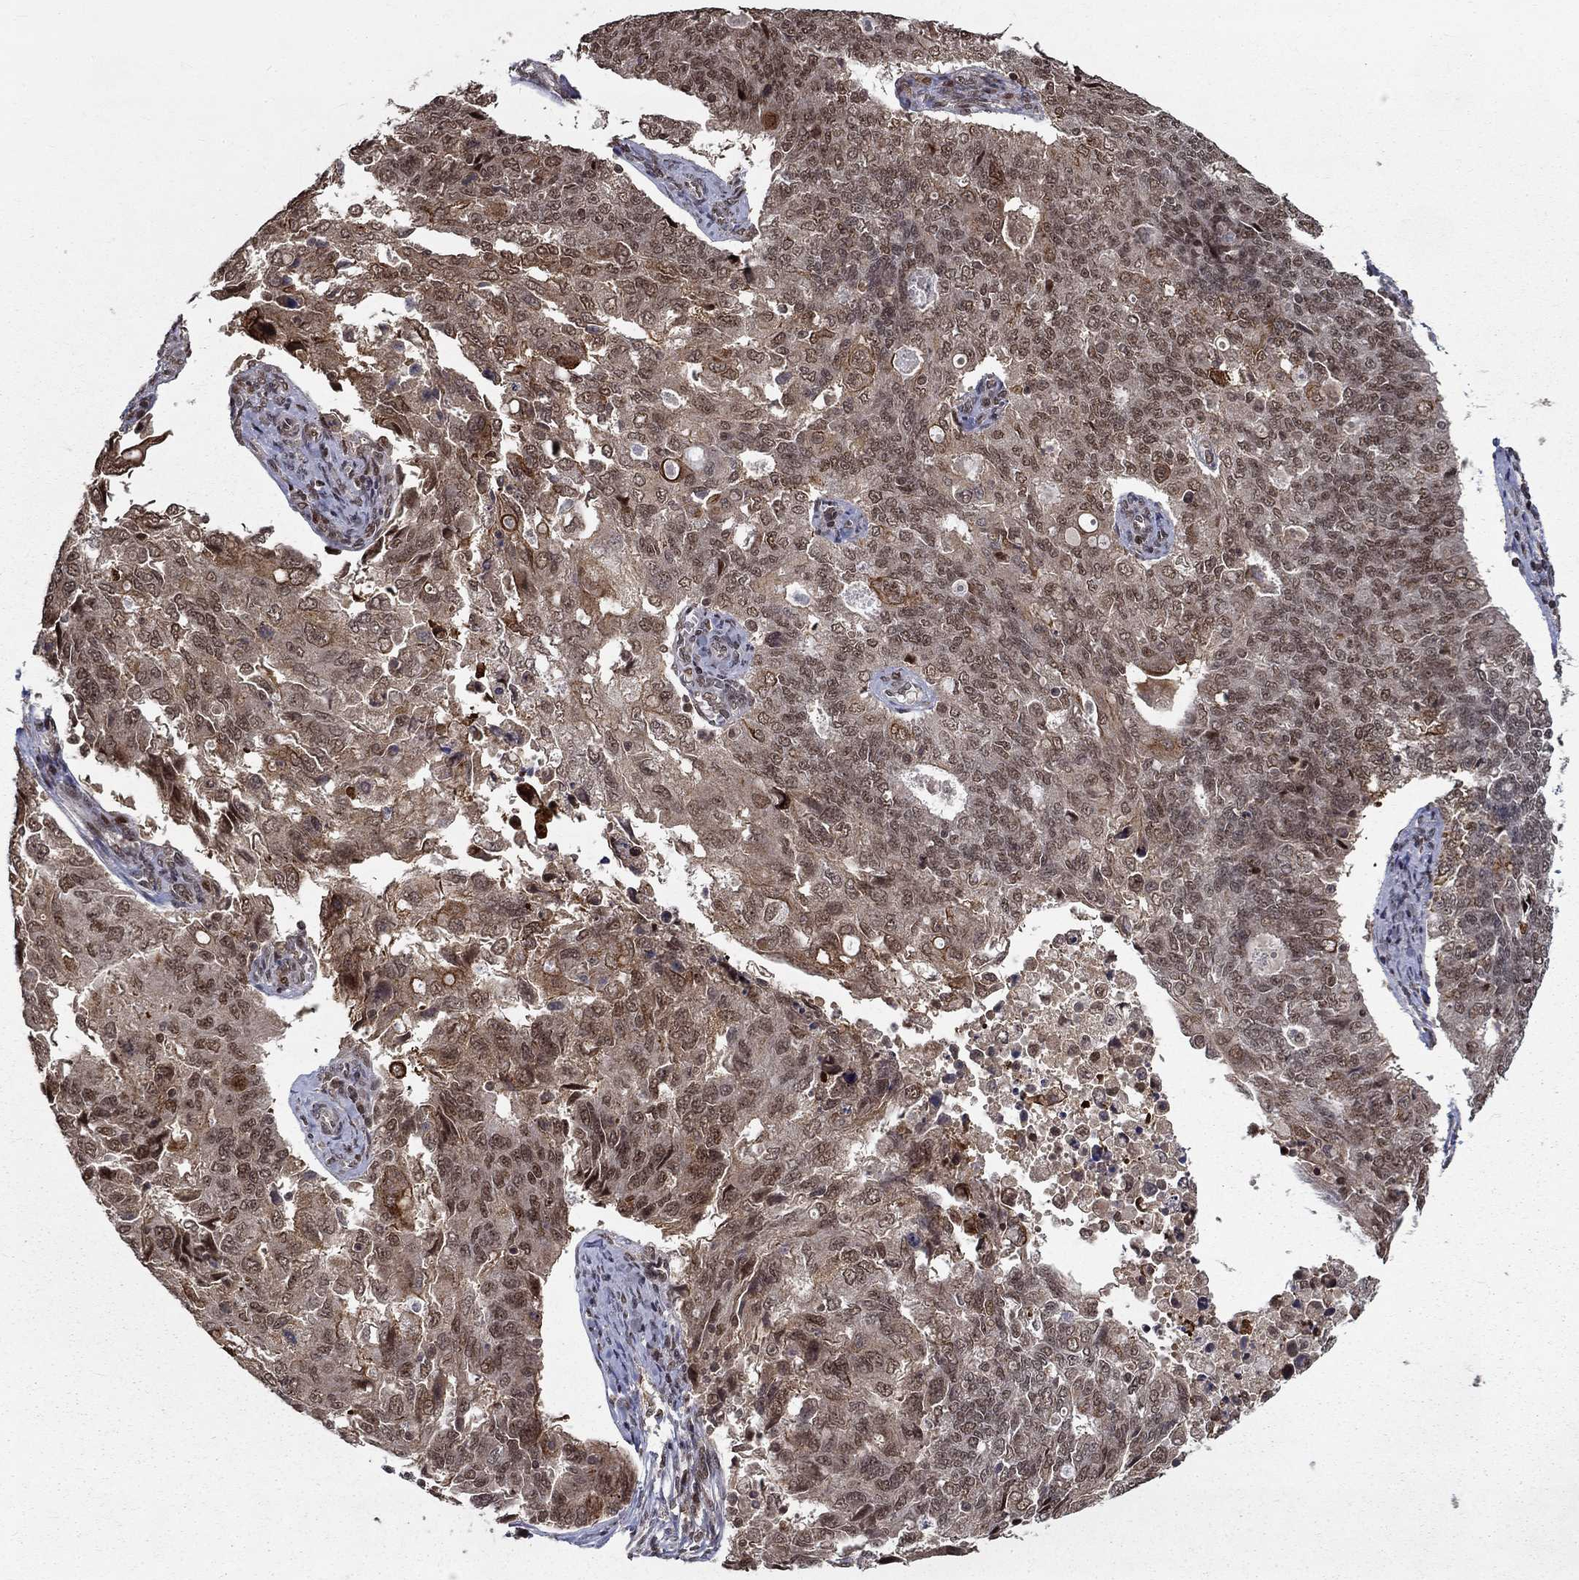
{"staining": {"intensity": "moderate", "quantity": "<25%", "location": "cytoplasmic/membranous"}, "tissue": "endometrial cancer", "cell_type": "Tumor cells", "image_type": "cancer", "snomed": [{"axis": "morphology", "description": "Adenocarcinoma, NOS"}, {"axis": "topography", "description": "Endometrium"}], "caption": "Protein expression analysis of adenocarcinoma (endometrial) exhibits moderate cytoplasmic/membranous staining in approximately <25% of tumor cells.", "gene": "CDCA7L", "patient": {"sex": "female", "age": 43}}